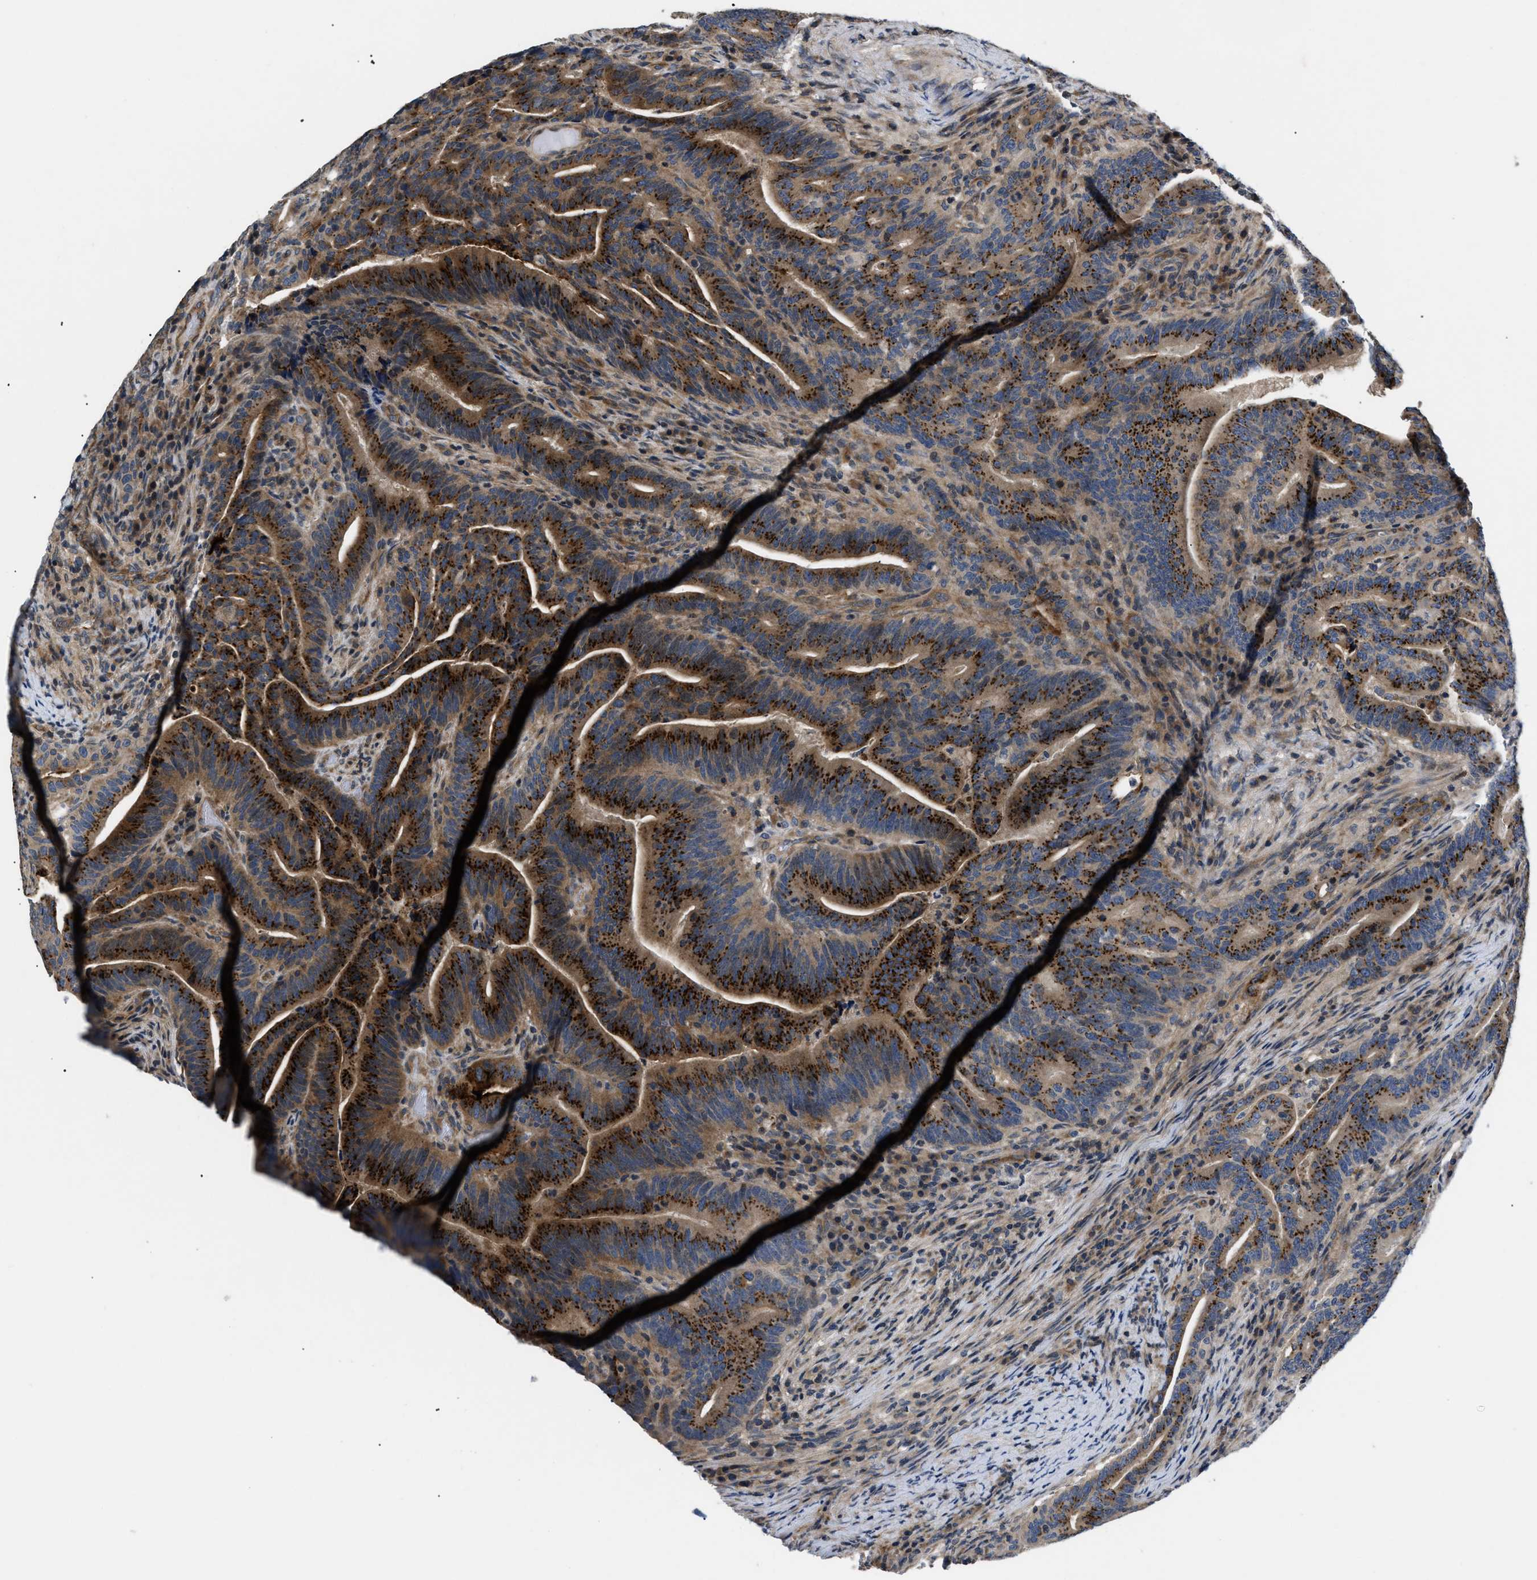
{"staining": {"intensity": "strong", "quantity": ">75%", "location": "cytoplasmic/membranous"}, "tissue": "colorectal cancer", "cell_type": "Tumor cells", "image_type": "cancer", "snomed": [{"axis": "morphology", "description": "Normal tissue, NOS"}, {"axis": "morphology", "description": "Adenocarcinoma, NOS"}, {"axis": "topography", "description": "Colon"}], "caption": "The immunohistochemical stain shows strong cytoplasmic/membranous expression in tumor cells of colorectal adenocarcinoma tissue.", "gene": "HMGCR", "patient": {"sex": "female", "age": 66}}